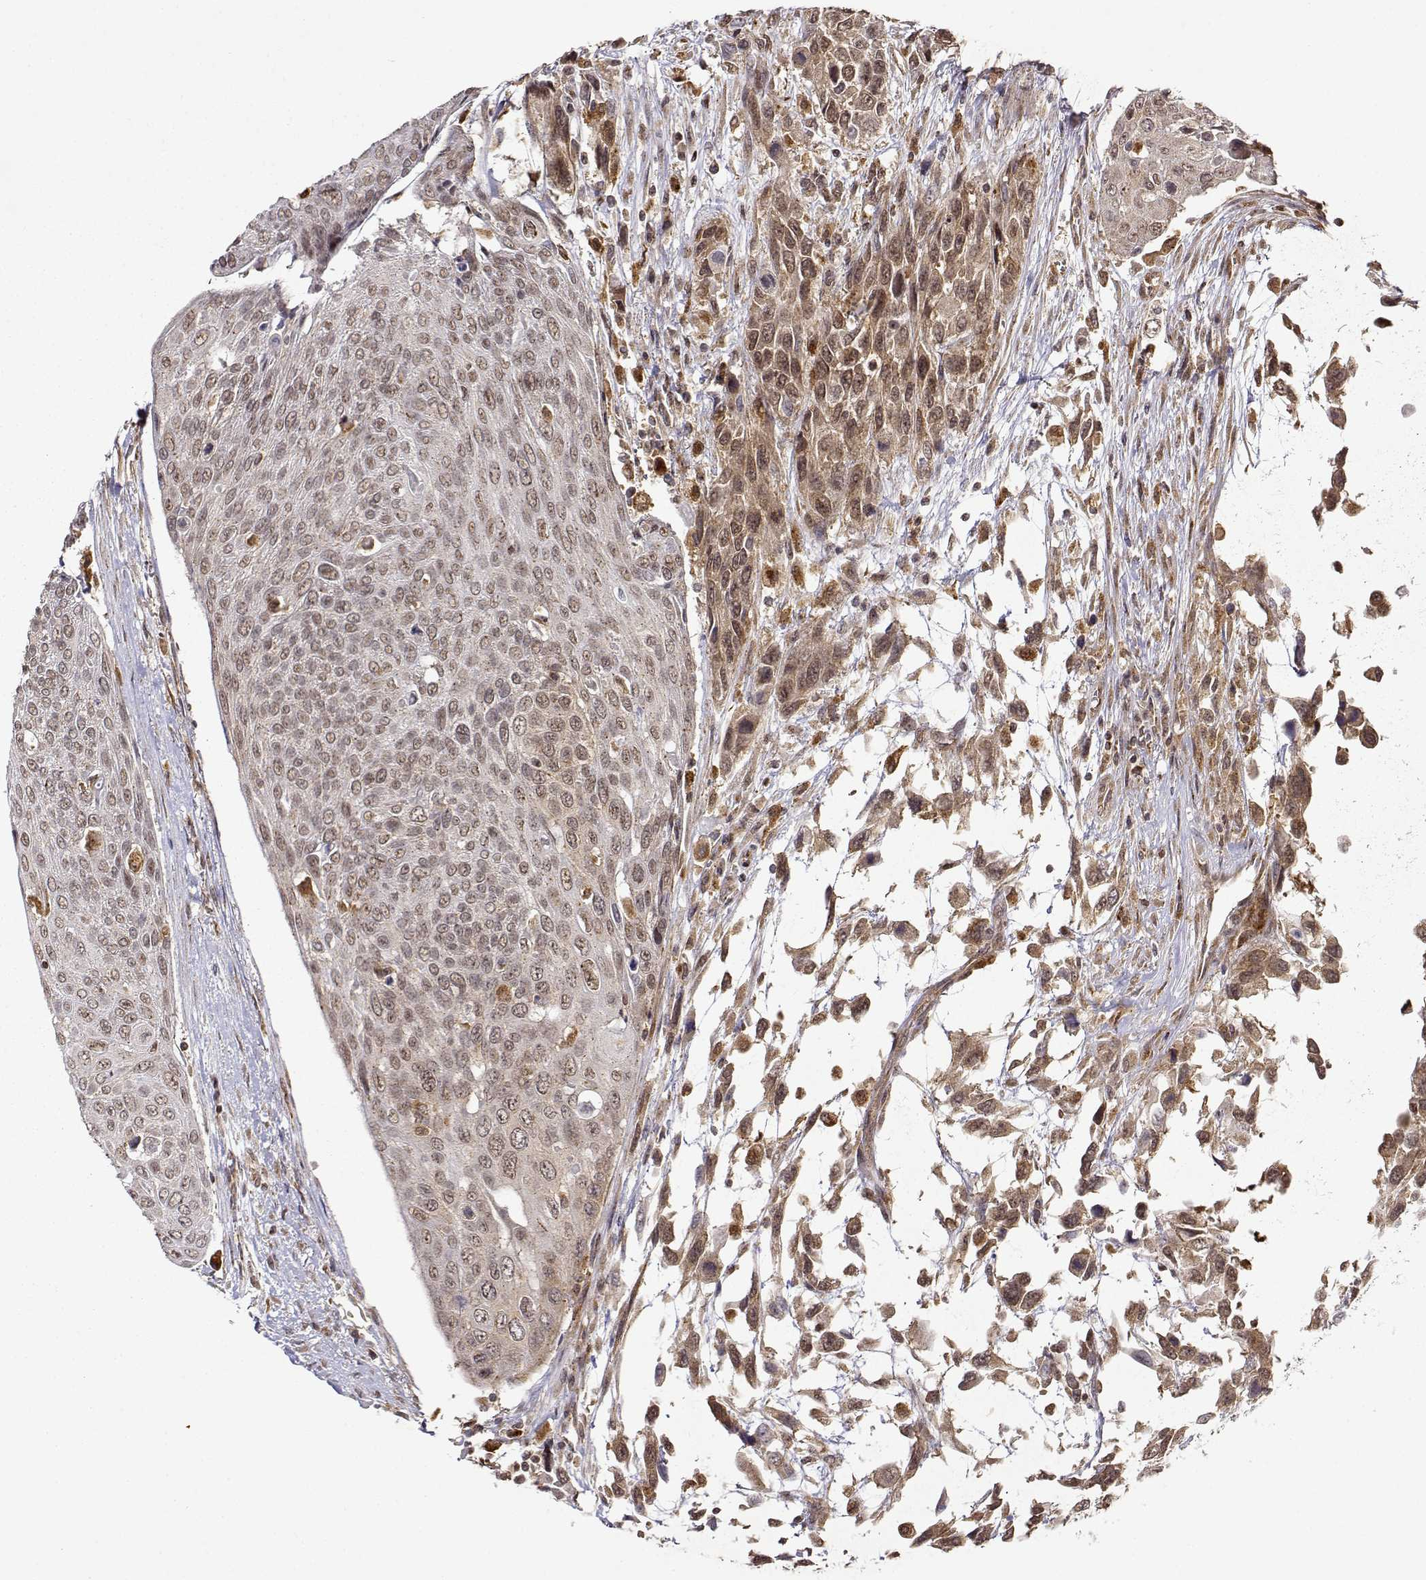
{"staining": {"intensity": "moderate", "quantity": ">75%", "location": "cytoplasmic/membranous,nuclear"}, "tissue": "urothelial cancer", "cell_type": "Tumor cells", "image_type": "cancer", "snomed": [{"axis": "morphology", "description": "Urothelial carcinoma, High grade"}, {"axis": "topography", "description": "Urinary bladder"}], "caption": "Immunohistochemical staining of urothelial cancer shows medium levels of moderate cytoplasmic/membranous and nuclear expression in approximately >75% of tumor cells. (DAB (3,3'-diaminobenzidine) IHC, brown staining for protein, blue staining for nuclei).", "gene": "RNF13", "patient": {"sex": "female", "age": 70}}